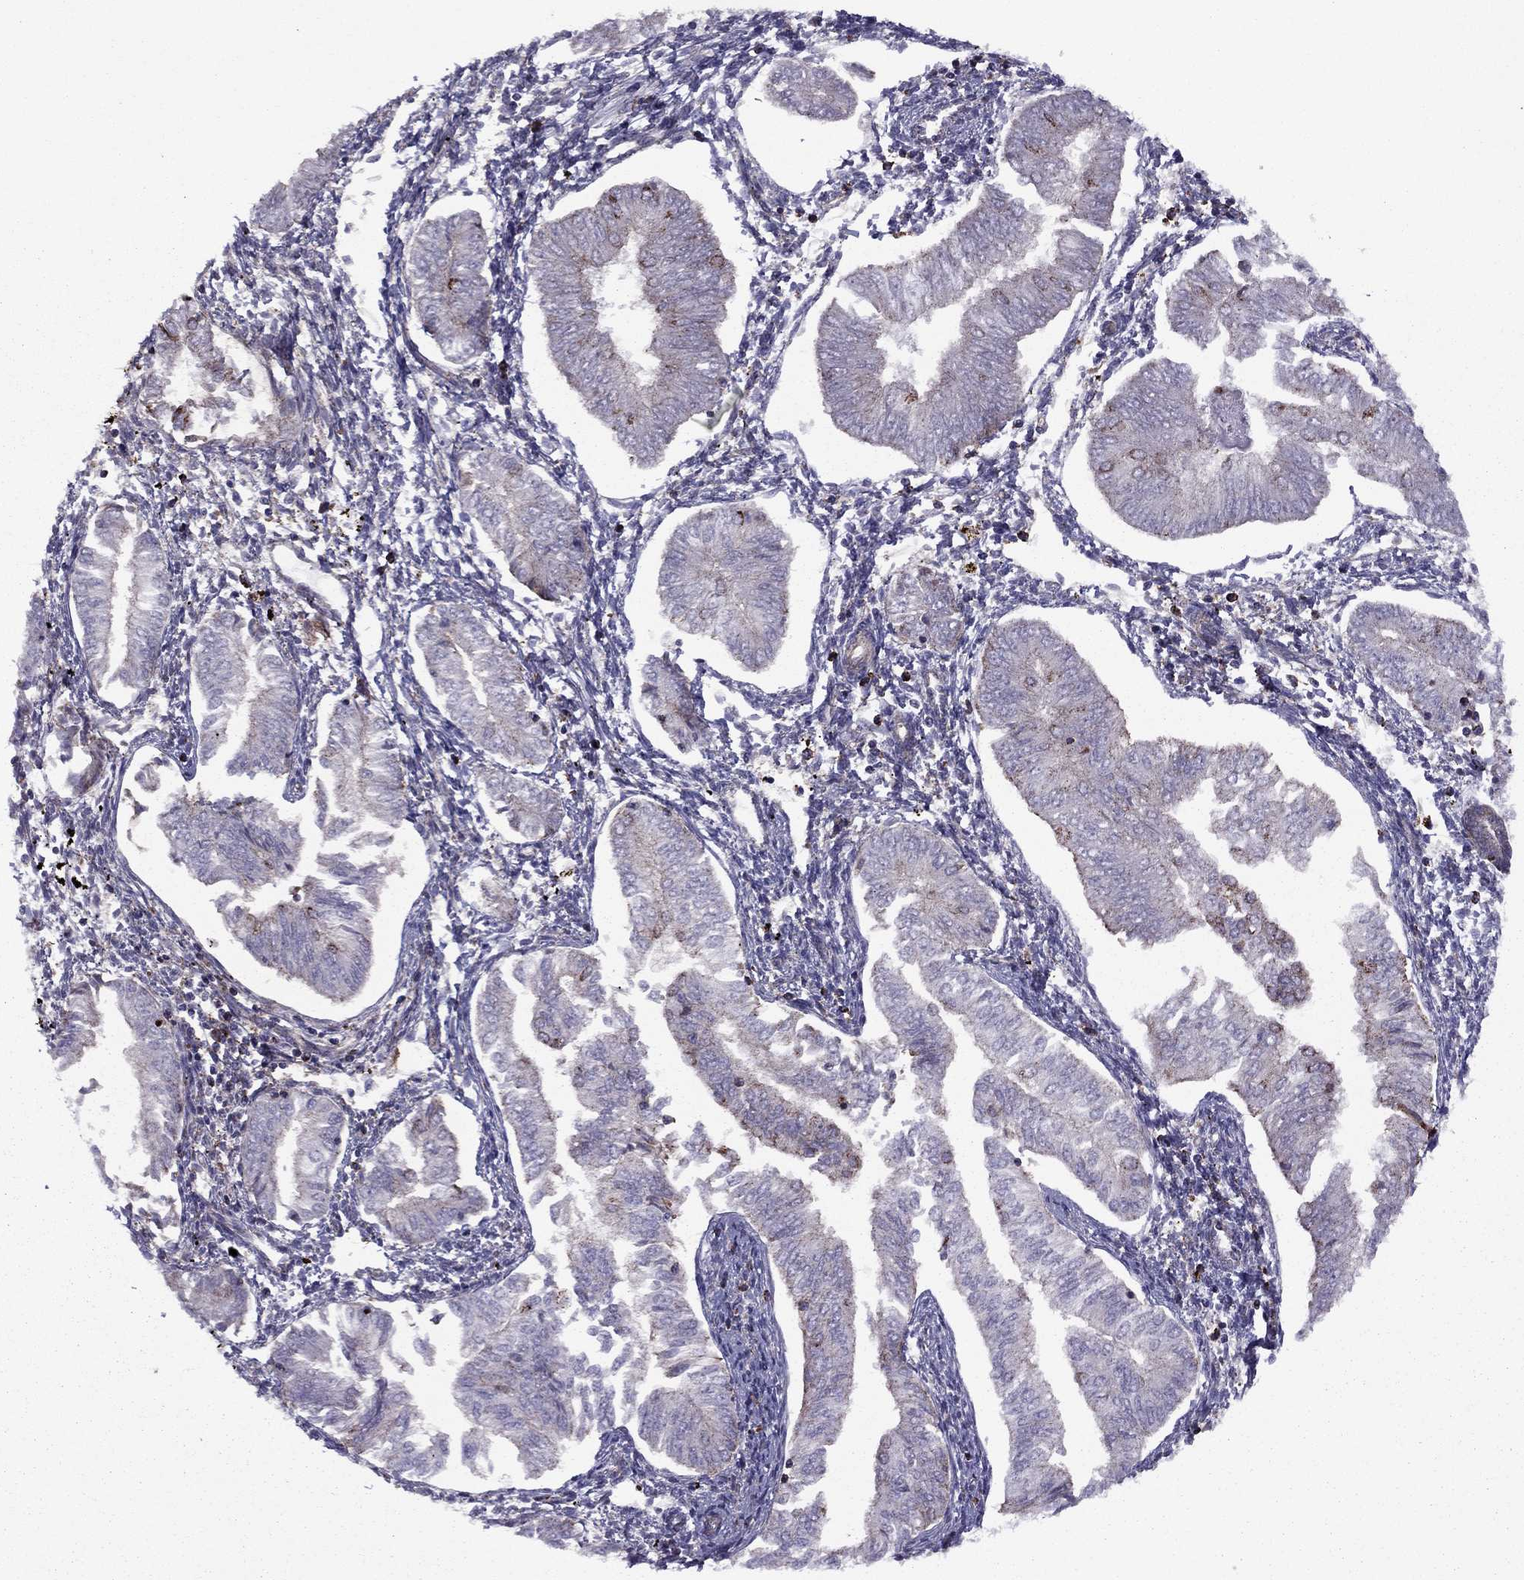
{"staining": {"intensity": "moderate", "quantity": "<25%", "location": "cytoplasmic/membranous"}, "tissue": "endometrial cancer", "cell_type": "Tumor cells", "image_type": "cancer", "snomed": [{"axis": "morphology", "description": "Adenocarcinoma, NOS"}, {"axis": "topography", "description": "Endometrium"}], "caption": "Endometrial adenocarcinoma stained for a protein displays moderate cytoplasmic/membranous positivity in tumor cells.", "gene": "ALG6", "patient": {"sex": "female", "age": 53}}